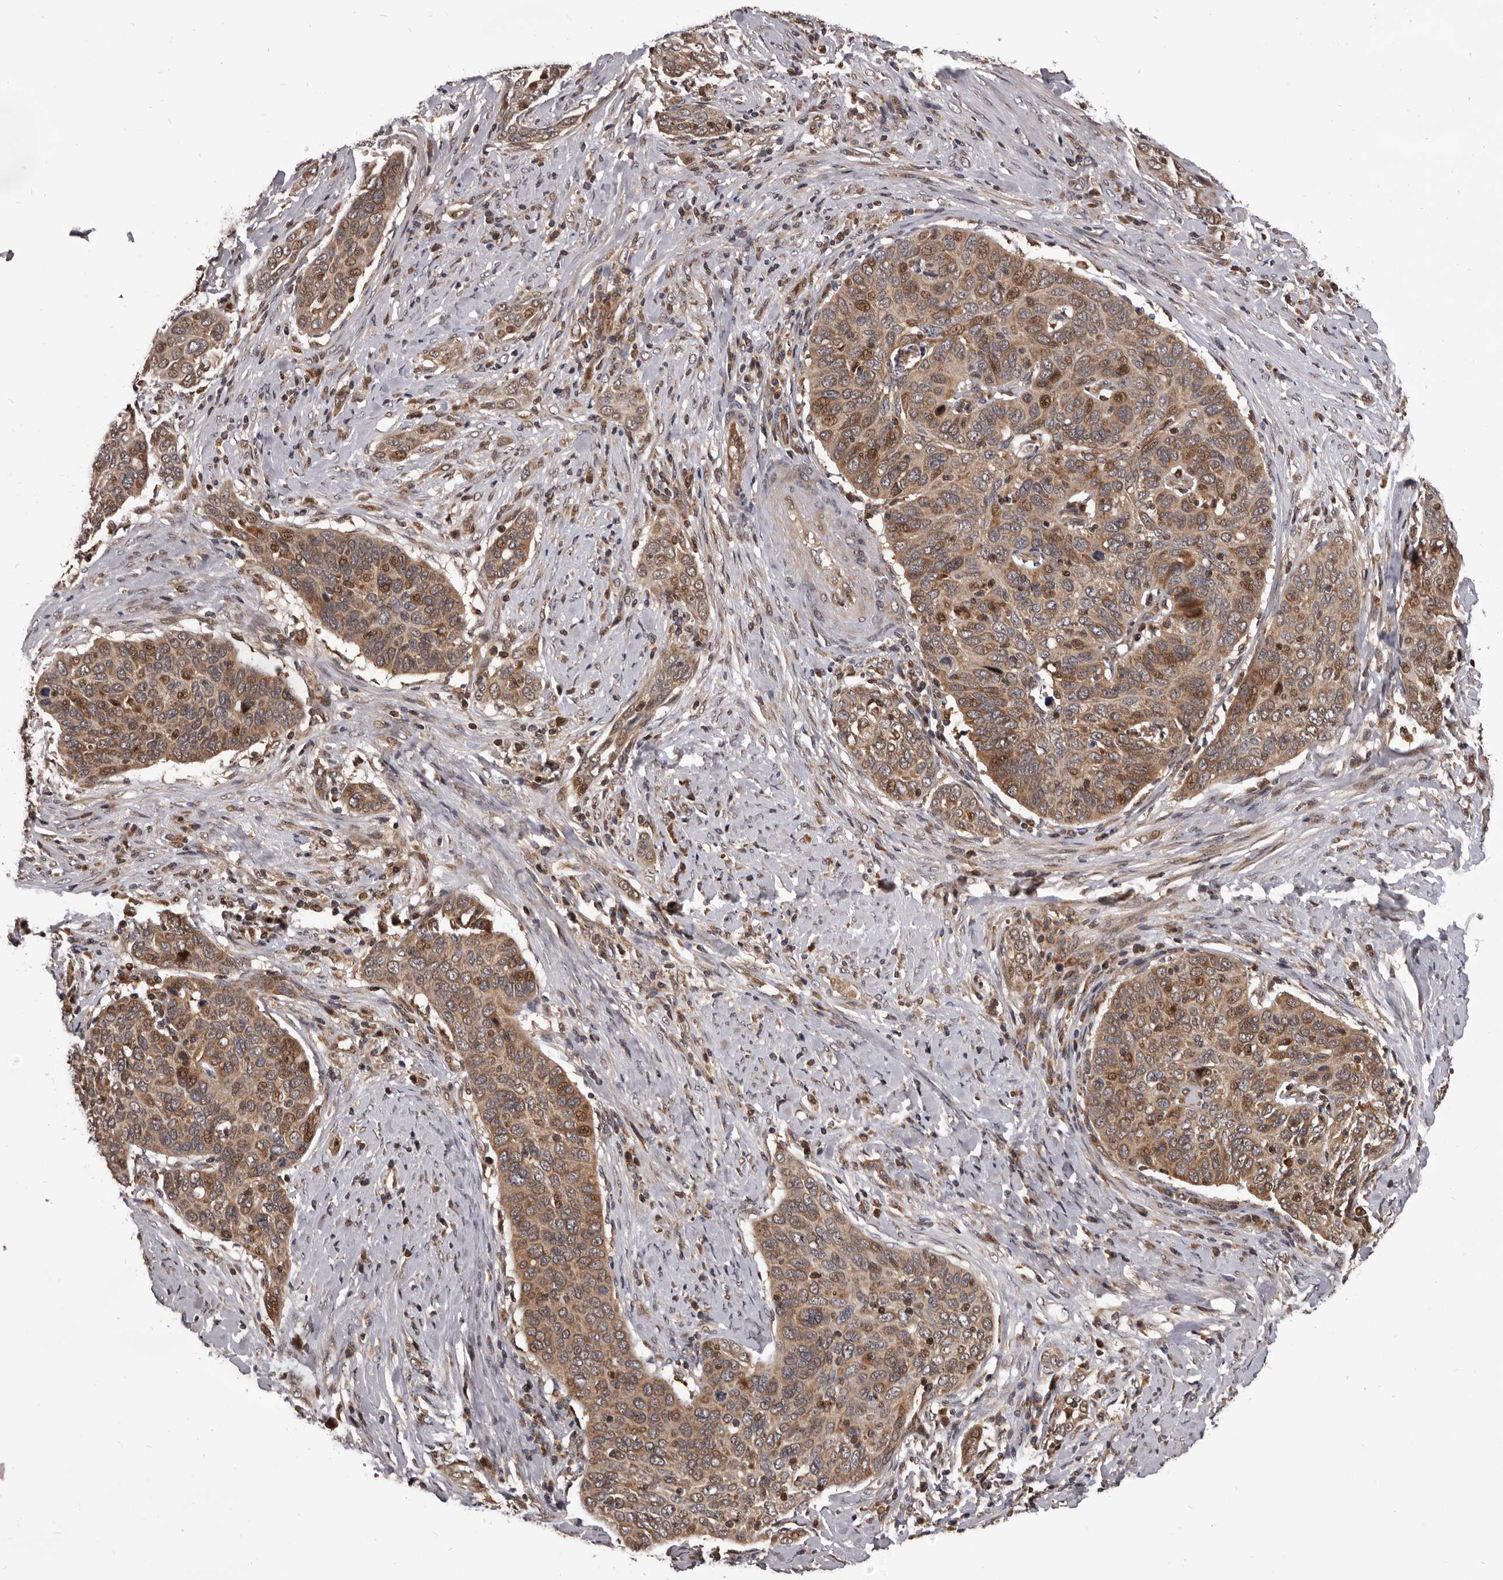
{"staining": {"intensity": "moderate", "quantity": ">75%", "location": "cytoplasmic/membranous,nuclear"}, "tissue": "cervical cancer", "cell_type": "Tumor cells", "image_type": "cancer", "snomed": [{"axis": "morphology", "description": "Squamous cell carcinoma, NOS"}, {"axis": "topography", "description": "Cervix"}], "caption": "Approximately >75% of tumor cells in cervical squamous cell carcinoma show moderate cytoplasmic/membranous and nuclear protein staining as visualized by brown immunohistochemical staining.", "gene": "MAP3K14", "patient": {"sex": "female", "age": 60}}